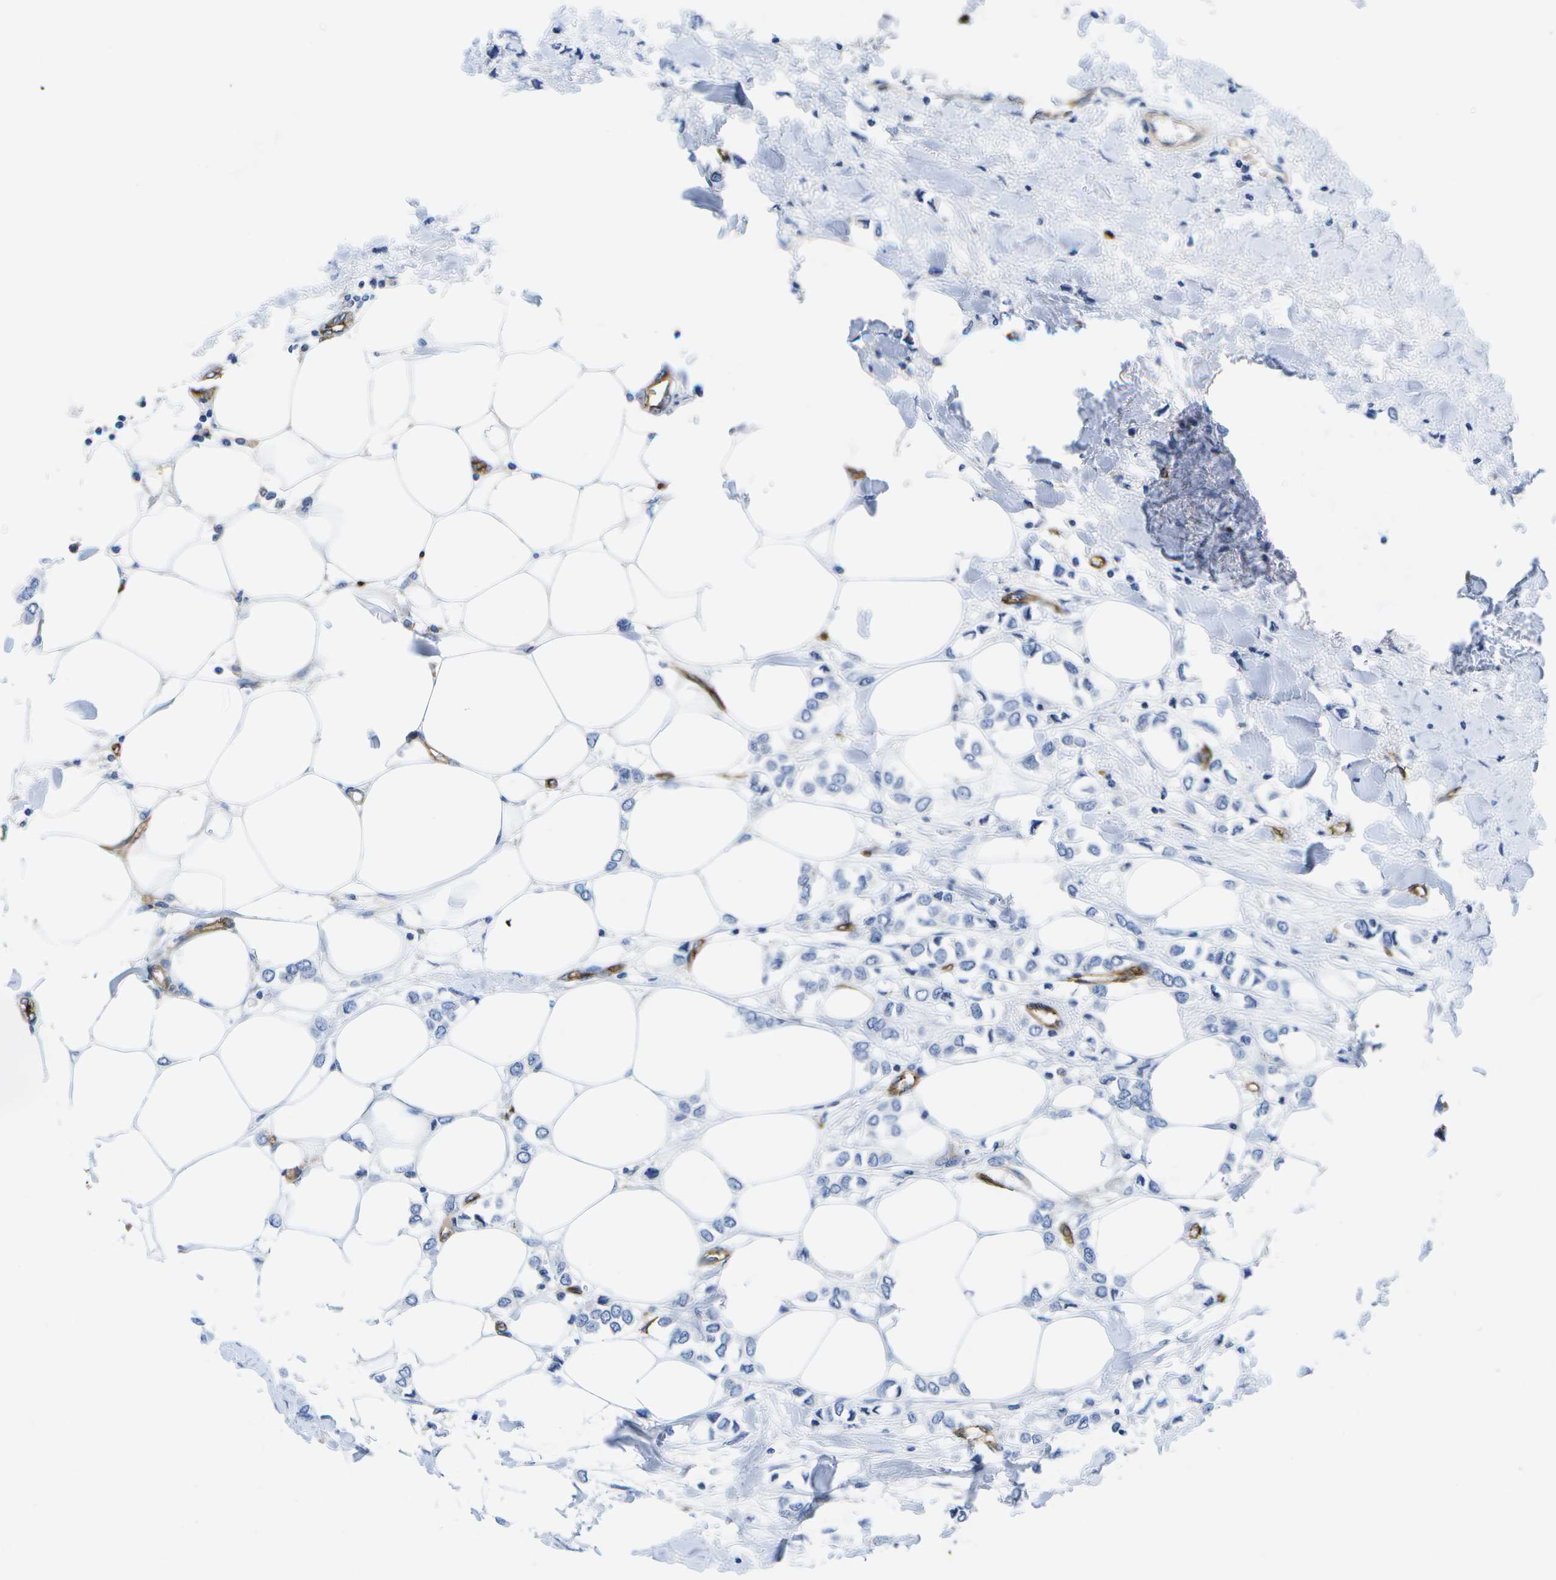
{"staining": {"intensity": "negative", "quantity": "none", "location": "none"}, "tissue": "breast cancer", "cell_type": "Tumor cells", "image_type": "cancer", "snomed": [{"axis": "morphology", "description": "Lobular carcinoma"}, {"axis": "topography", "description": "Breast"}], "caption": "Tumor cells show no significant protein staining in lobular carcinoma (breast).", "gene": "DYSF", "patient": {"sex": "female", "age": 51}}